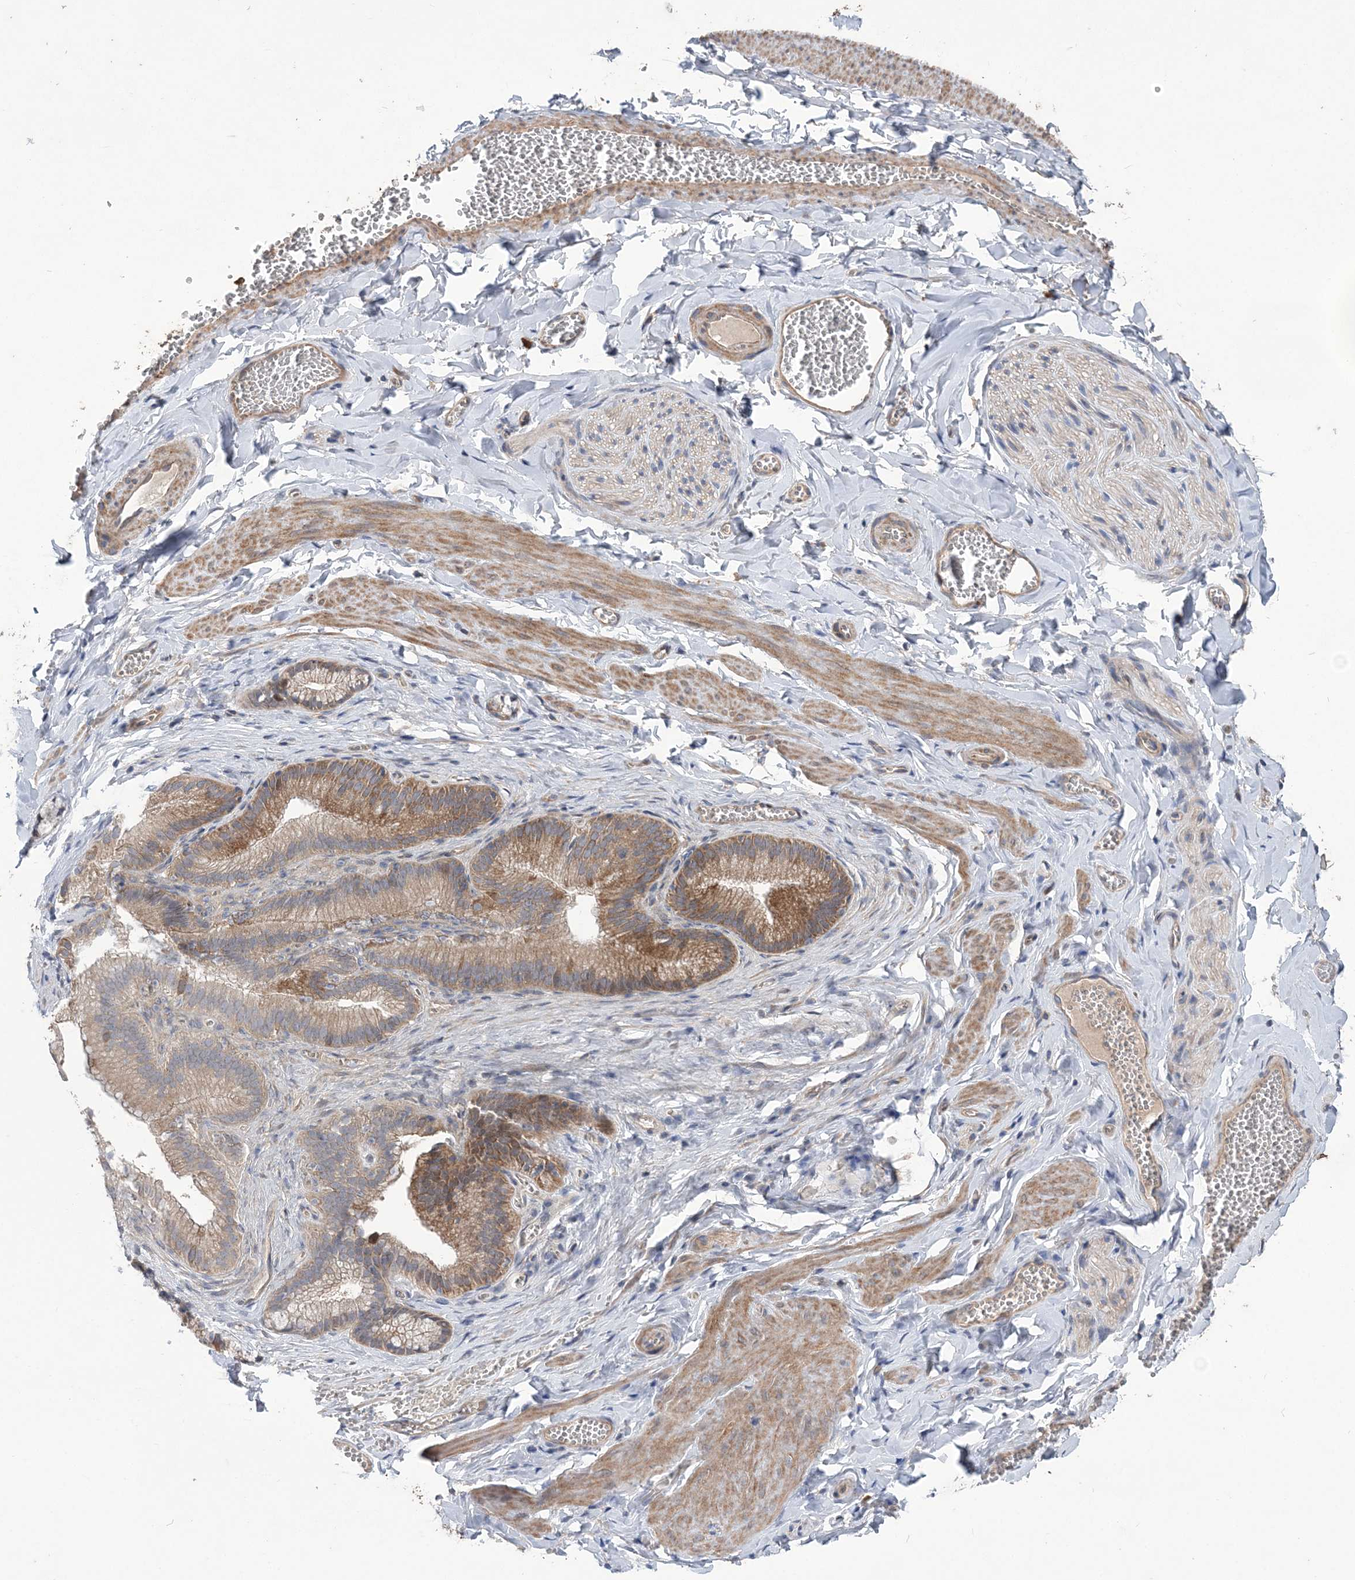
{"staining": {"intensity": "weak", "quantity": "<25%", "location": "cytoplasmic/membranous"}, "tissue": "adipose tissue", "cell_type": "Adipocytes", "image_type": "normal", "snomed": [{"axis": "morphology", "description": "Normal tissue, NOS"}, {"axis": "topography", "description": "Gallbladder"}, {"axis": "topography", "description": "Peripheral nerve tissue"}], "caption": "Immunohistochemistry (IHC) of benign human adipose tissue displays no expression in adipocytes.", "gene": "MTRF1L", "patient": {"sex": "male", "age": 38}}